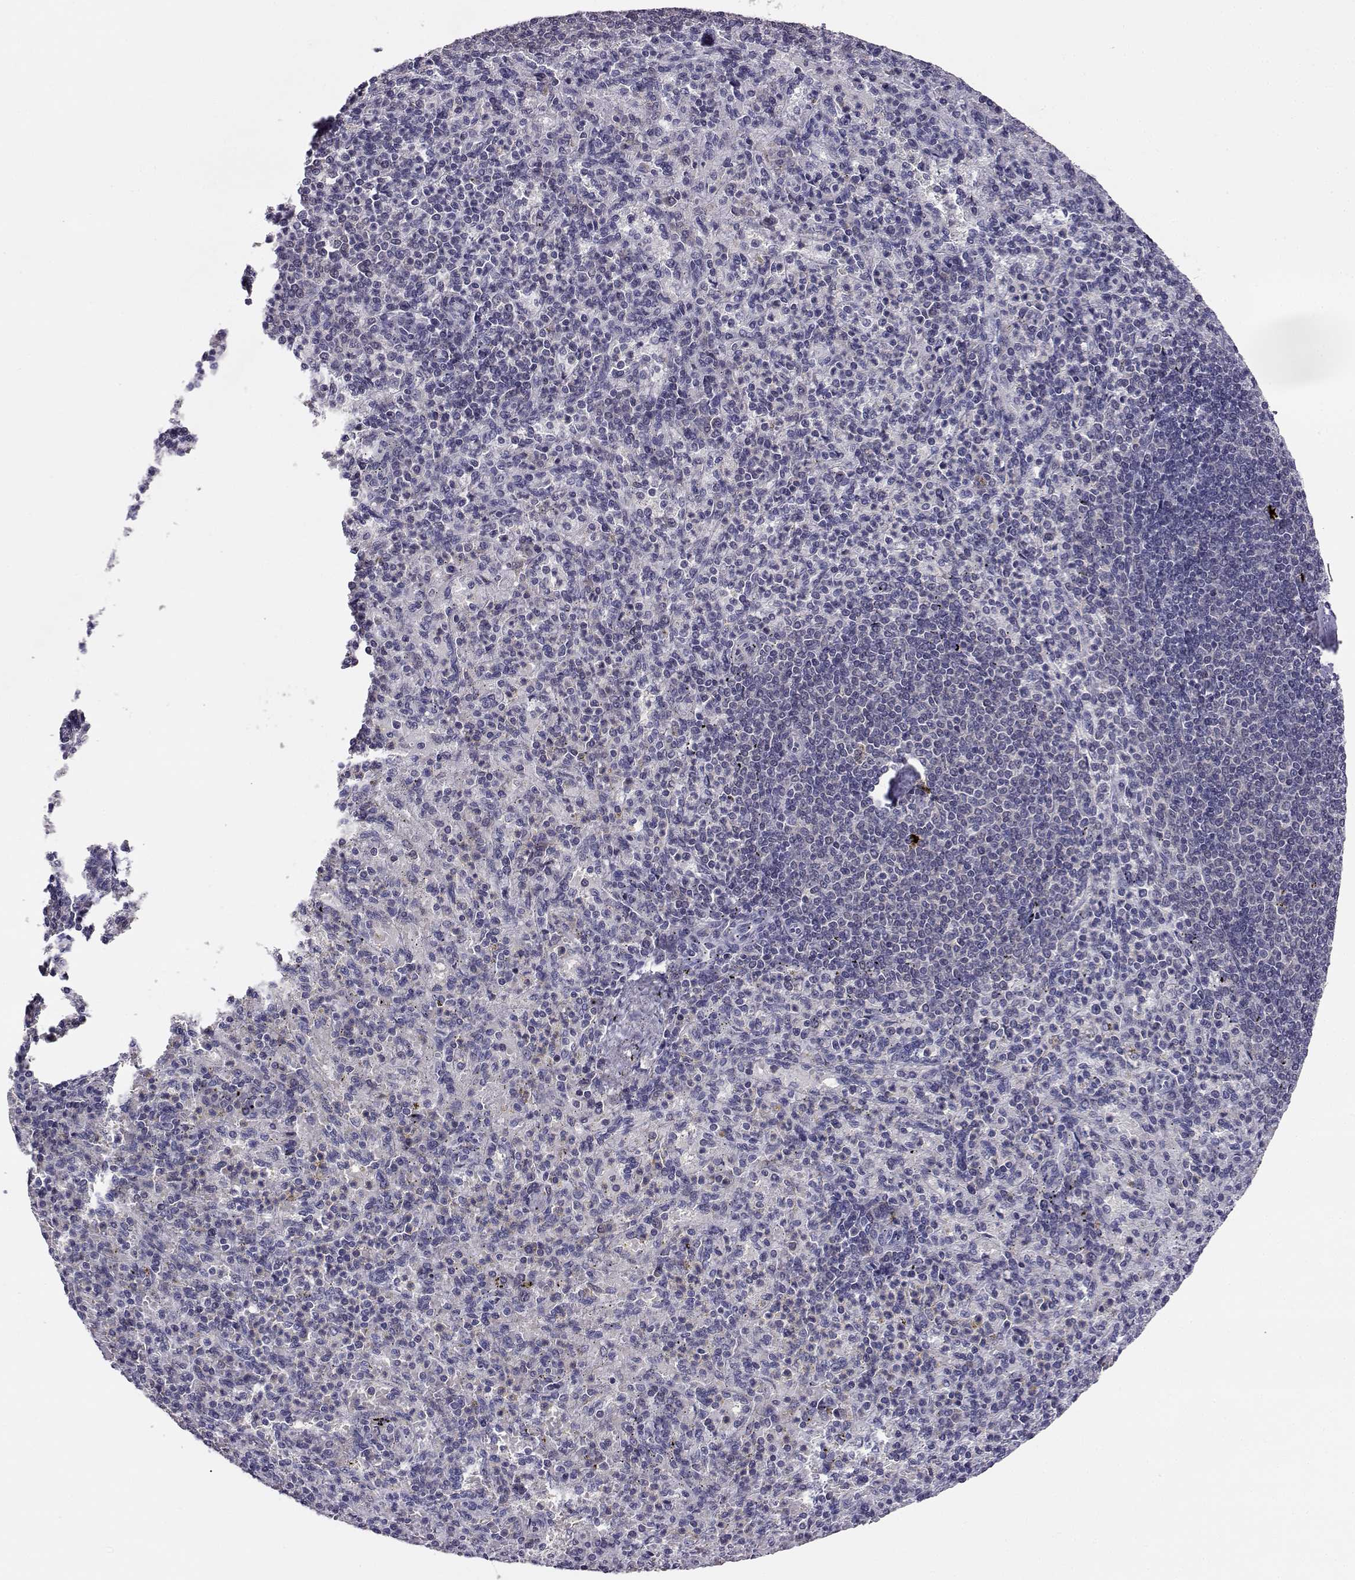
{"staining": {"intensity": "negative", "quantity": "none", "location": "none"}, "tissue": "spleen", "cell_type": "Cells in red pulp", "image_type": "normal", "snomed": [{"axis": "morphology", "description": "Normal tissue, NOS"}, {"axis": "topography", "description": "Spleen"}], "caption": "A high-resolution photomicrograph shows immunohistochemistry staining of benign spleen, which displays no significant positivity in cells in red pulp.", "gene": "AKR1B1", "patient": {"sex": "female", "age": 74}}